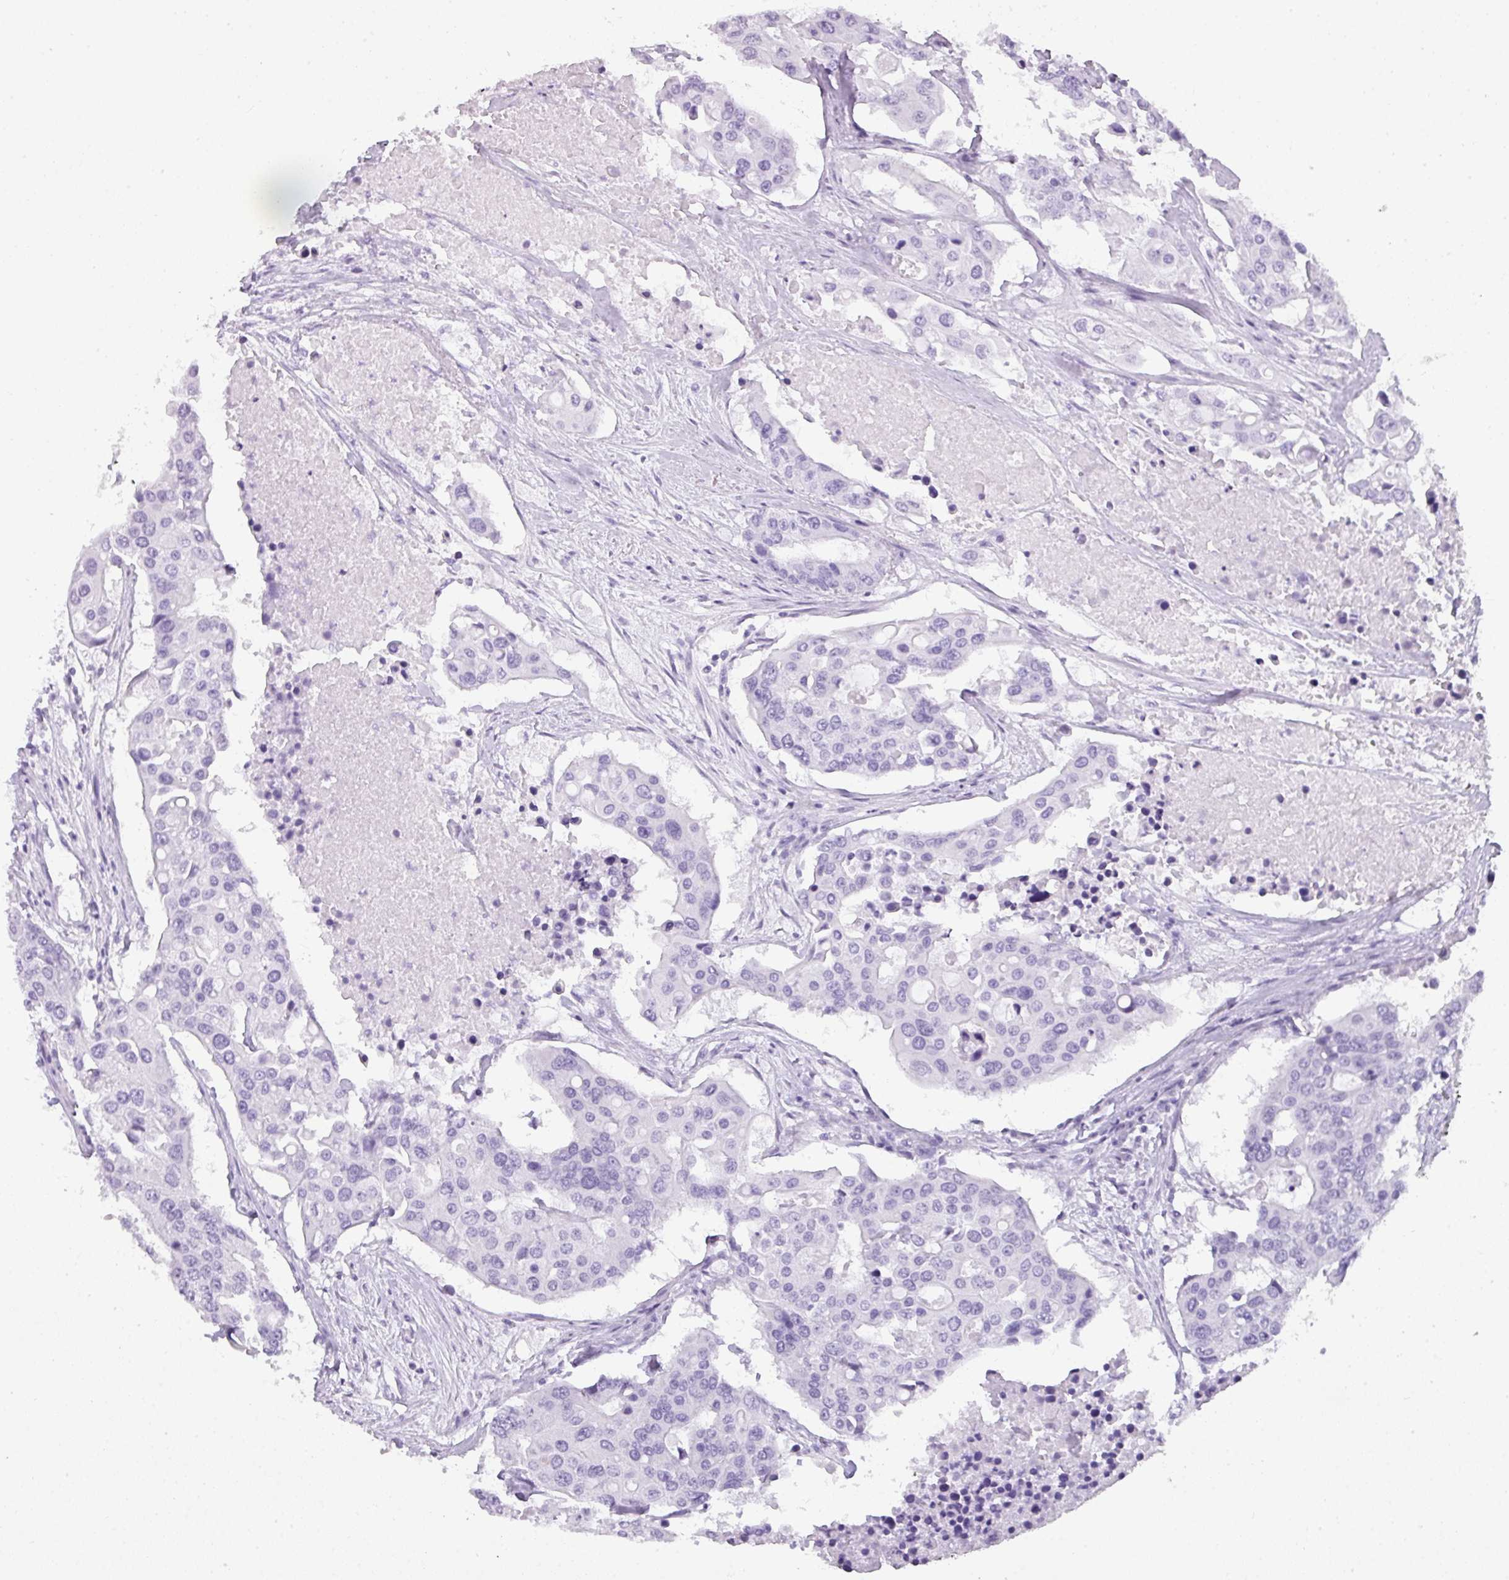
{"staining": {"intensity": "negative", "quantity": "none", "location": "none"}, "tissue": "colorectal cancer", "cell_type": "Tumor cells", "image_type": "cancer", "snomed": [{"axis": "morphology", "description": "Adenocarcinoma, NOS"}, {"axis": "topography", "description": "Colon"}], "caption": "Tumor cells are negative for brown protein staining in colorectal adenocarcinoma.", "gene": "RBMY1F", "patient": {"sex": "male", "age": 77}}